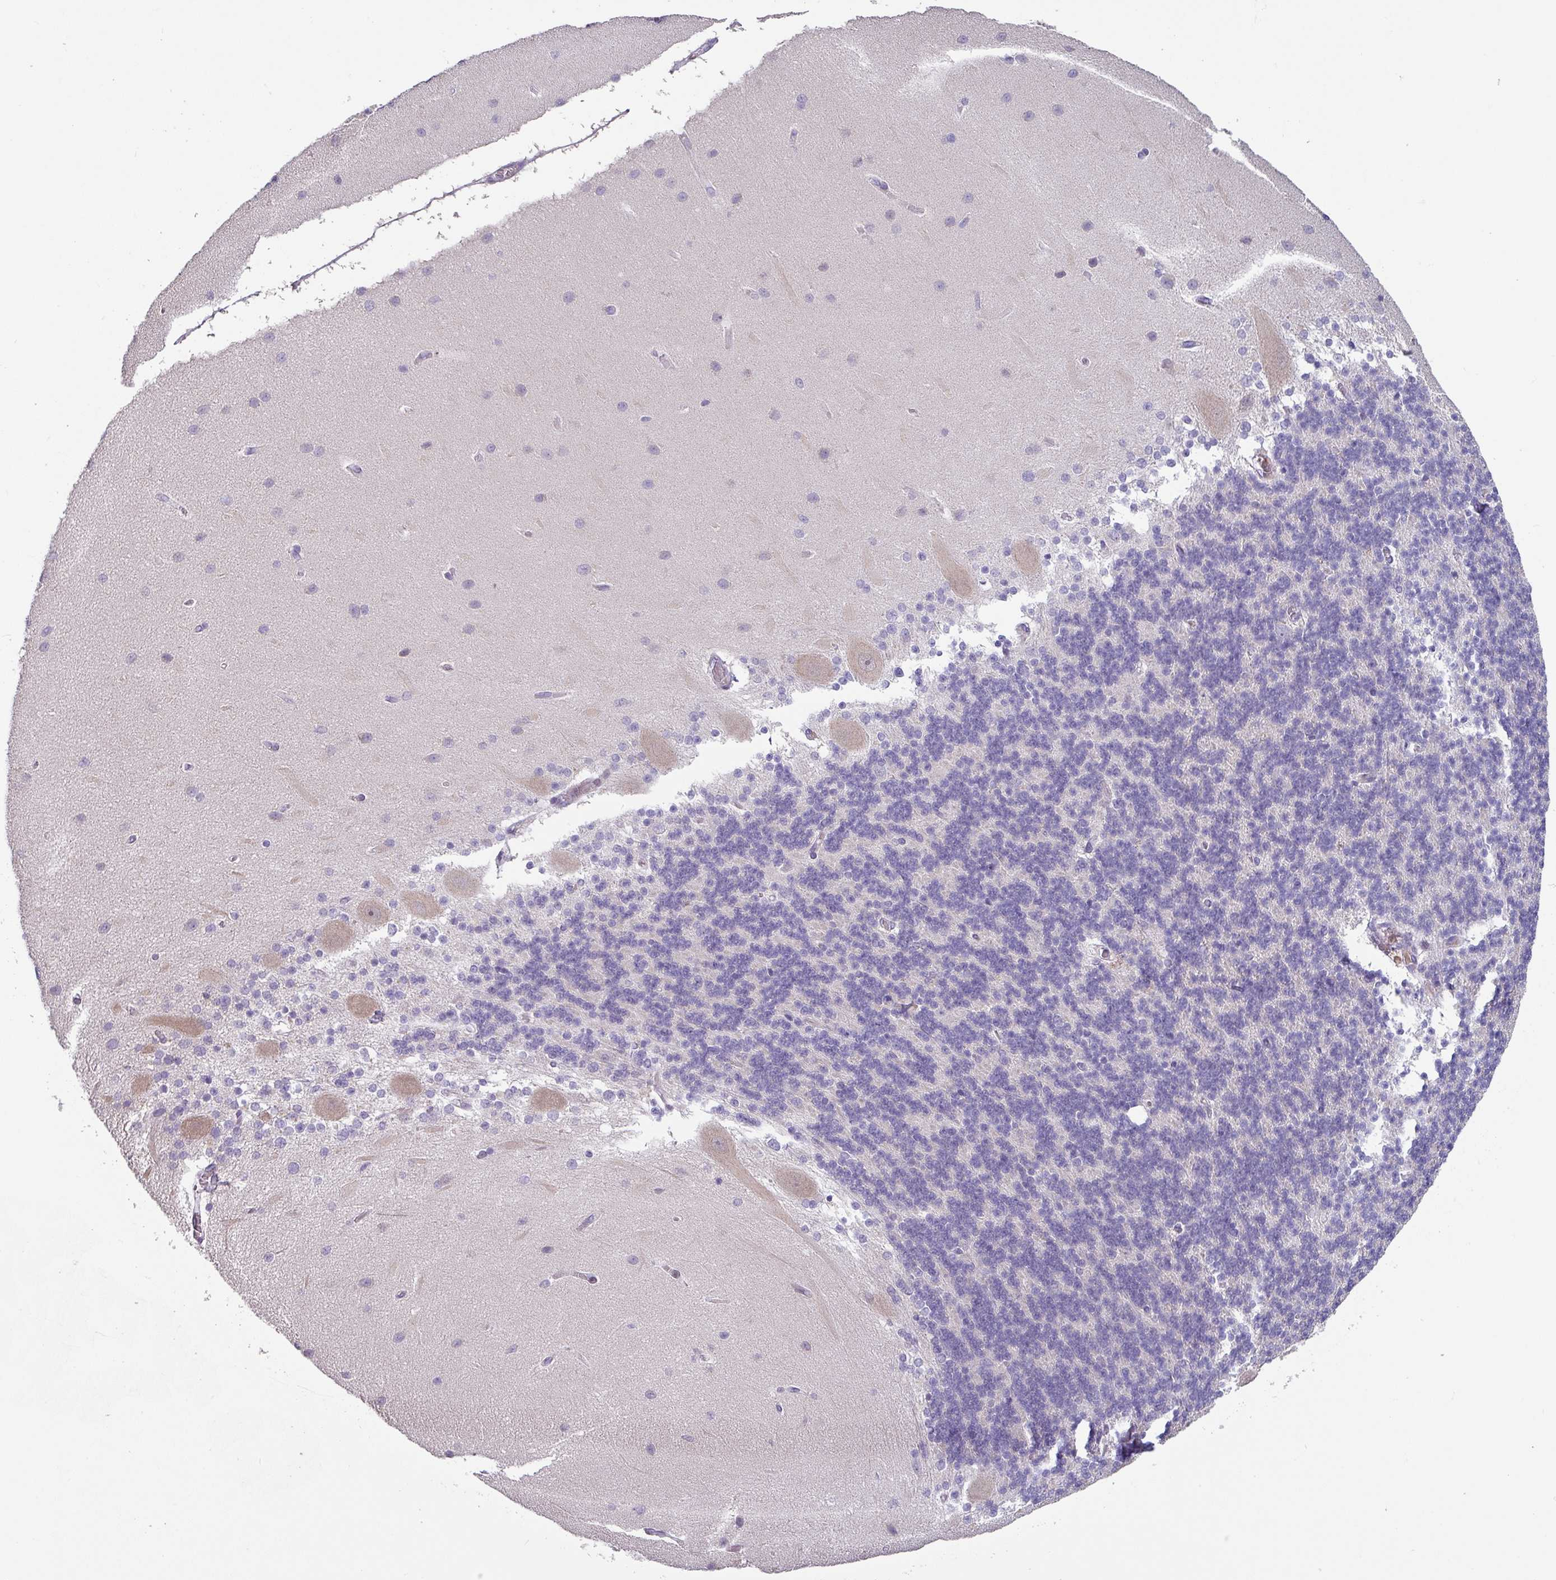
{"staining": {"intensity": "negative", "quantity": "none", "location": "none"}, "tissue": "cerebellum", "cell_type": "Cells in granular layer", "image_type": "normal", "snomed": [{"axis": "morphology", "description": "Normal tissue, NOS"}, {"axis": "topography", "description": "Cerebellum"}], "caption": "Immunohistochemistry (IHC) micrograph of benign cerebellum stained for a protein (brown), which reveals no staining in cells in granular layer.", "gene": "KLHL3", "patient": {"sex": "female", "age": 54}}